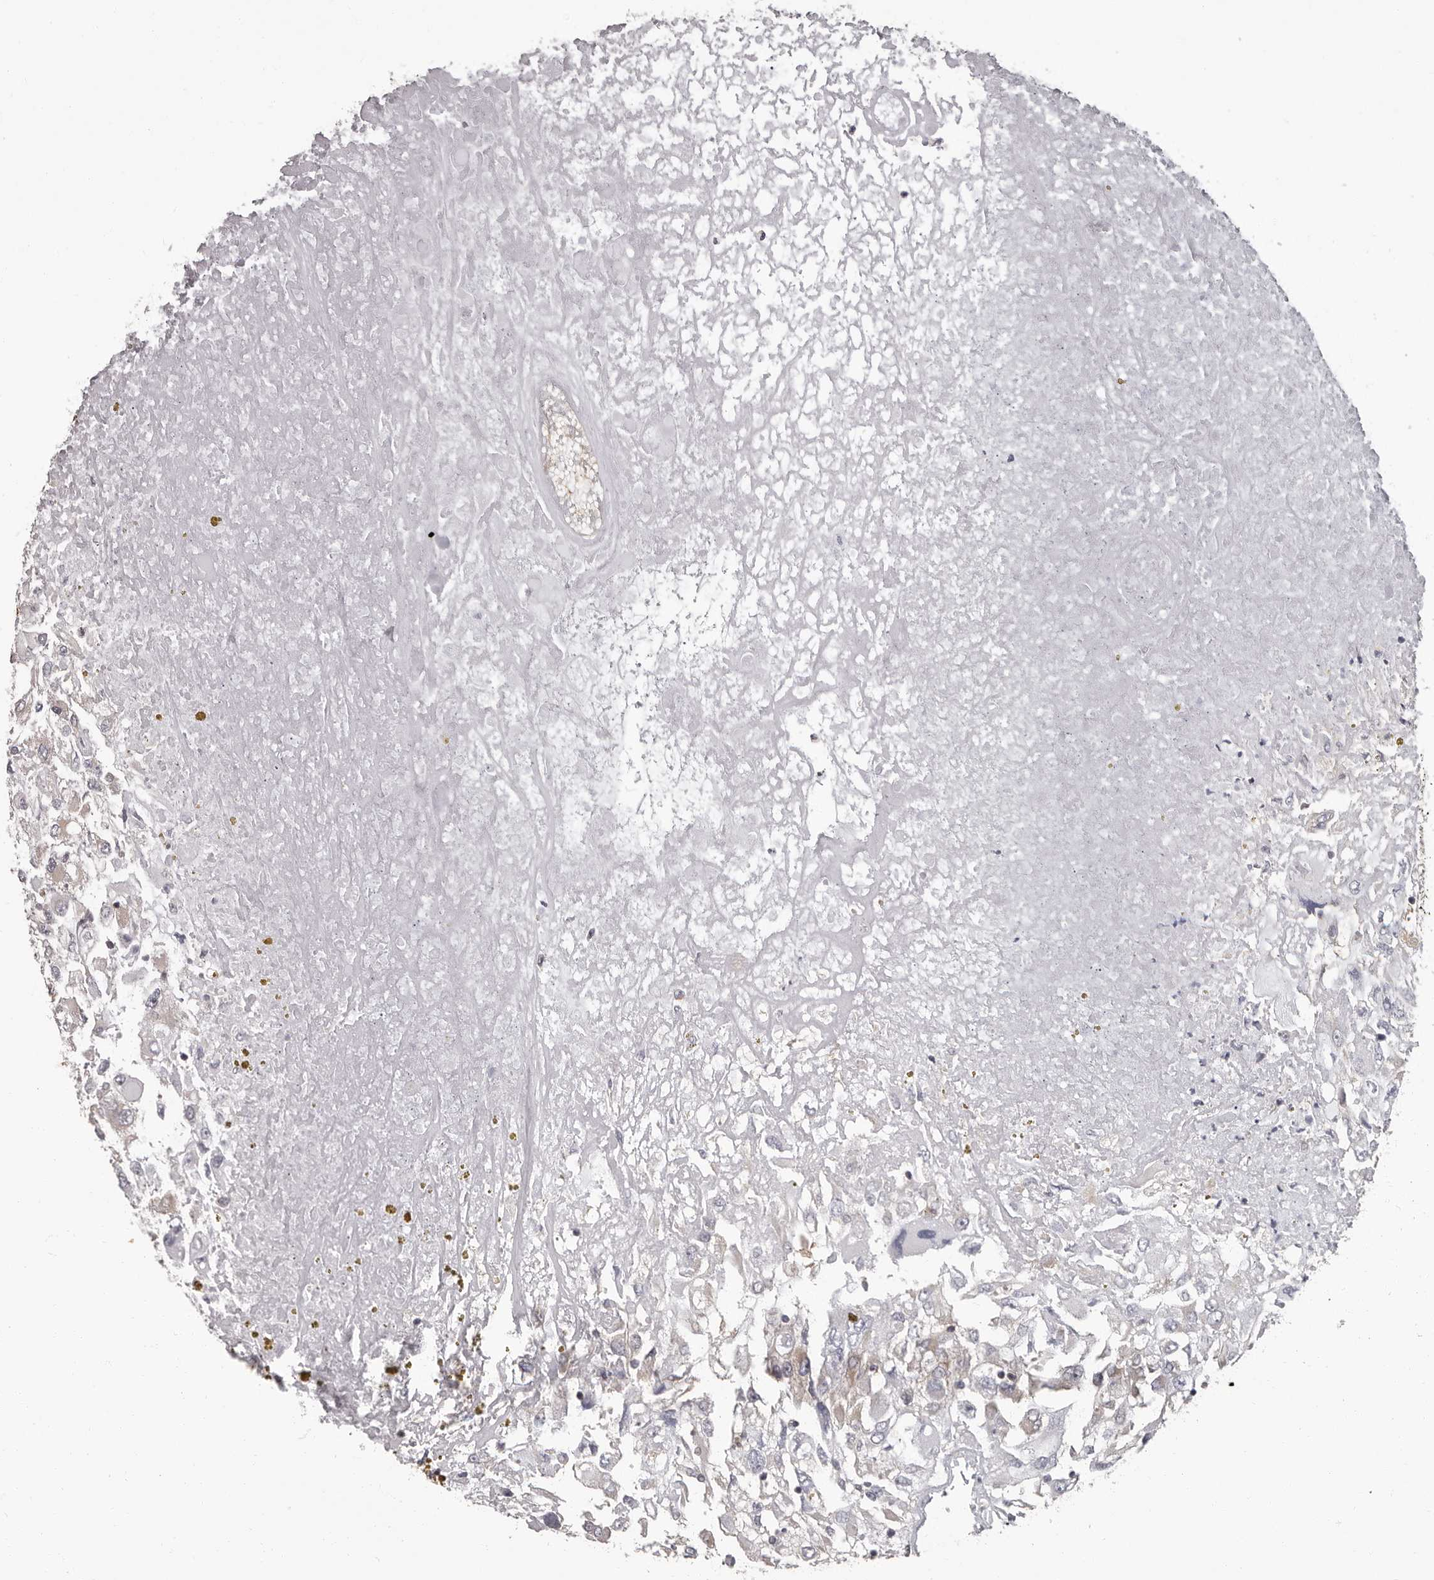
{"staining": {"intensity": "negative", "quantity": "none", "location": "none"}, "tissue": "renal cancer", "cell_type": "Tumor cells", "image_type": "cancer", "snomed": [{"axis": "morphology", "description": "Adenocarcinoma, NOS"}, {"axis": "topography", "description": "Kidney"}], "caption": "Tumor cells are negative for protein expression in human renal cancer (adenocarcinoma).", "gene": "APEH", "patient": {"sex": "female", "age": 52}}